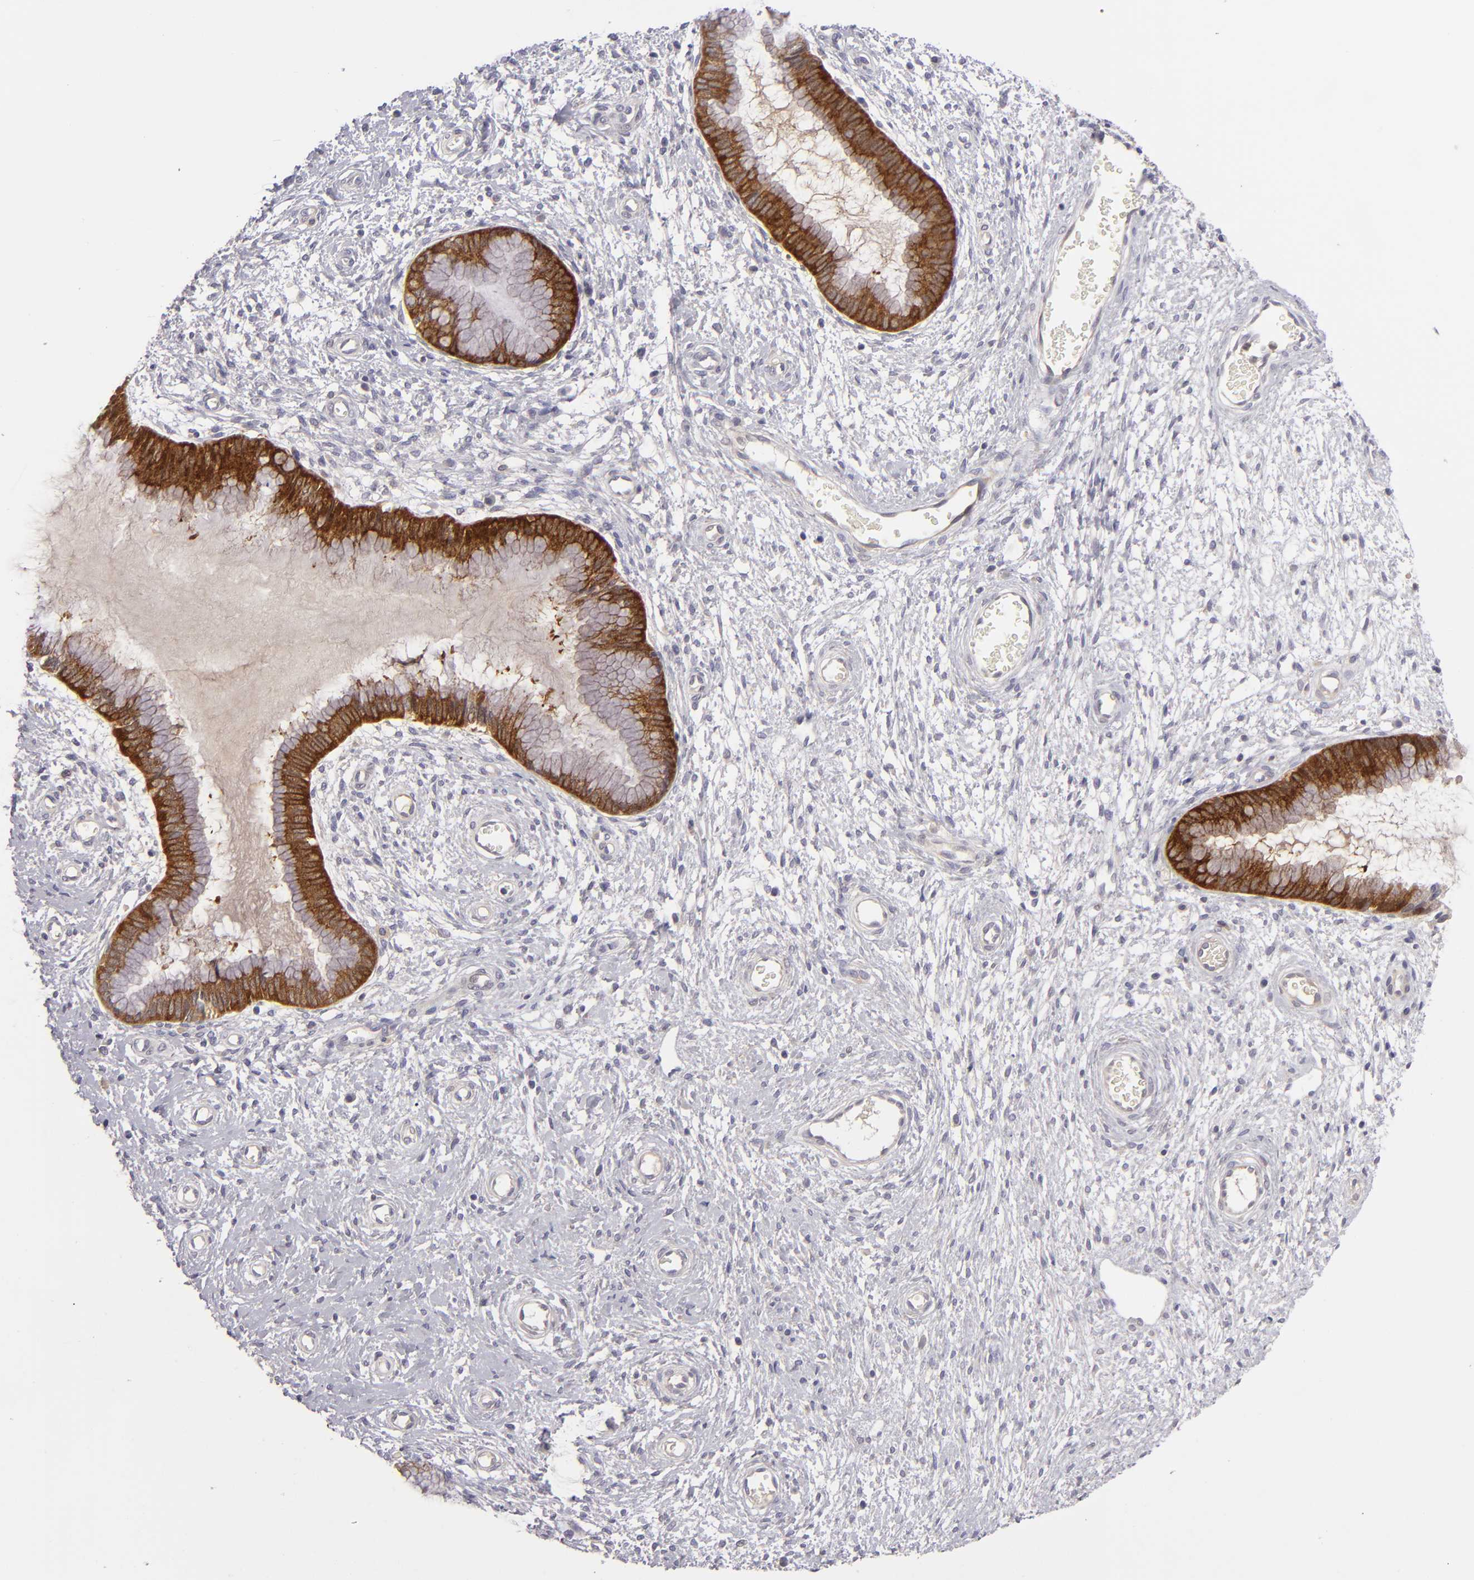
{"staining": {"intensity": "strong", "quantity": ">75%", "location": "cytoplasmic/membranous"}, "tissue": "cervix", "cell_type": "Glandular cells", "image_type": "normal", "snomed": [{"axis": "morphology", "description": "Normal tissue, NOS"}, {"axis": "topography", "description": "Cervix"}], "caption": "IHC staining of benign cervix, which exhibits high levels of strong cytoplasmic/membranous positivity in about >75% of glandular cells indicating strong cytoplasmic/membranous protein staining. The staining was performed using DAB (3,3'-diaminobenzidine) (brown) for protein detection and nuclei were counterstained in hematoxylin (blue).", "gene": "MMP10", "patient": {"sex": "female", "age": 55}}